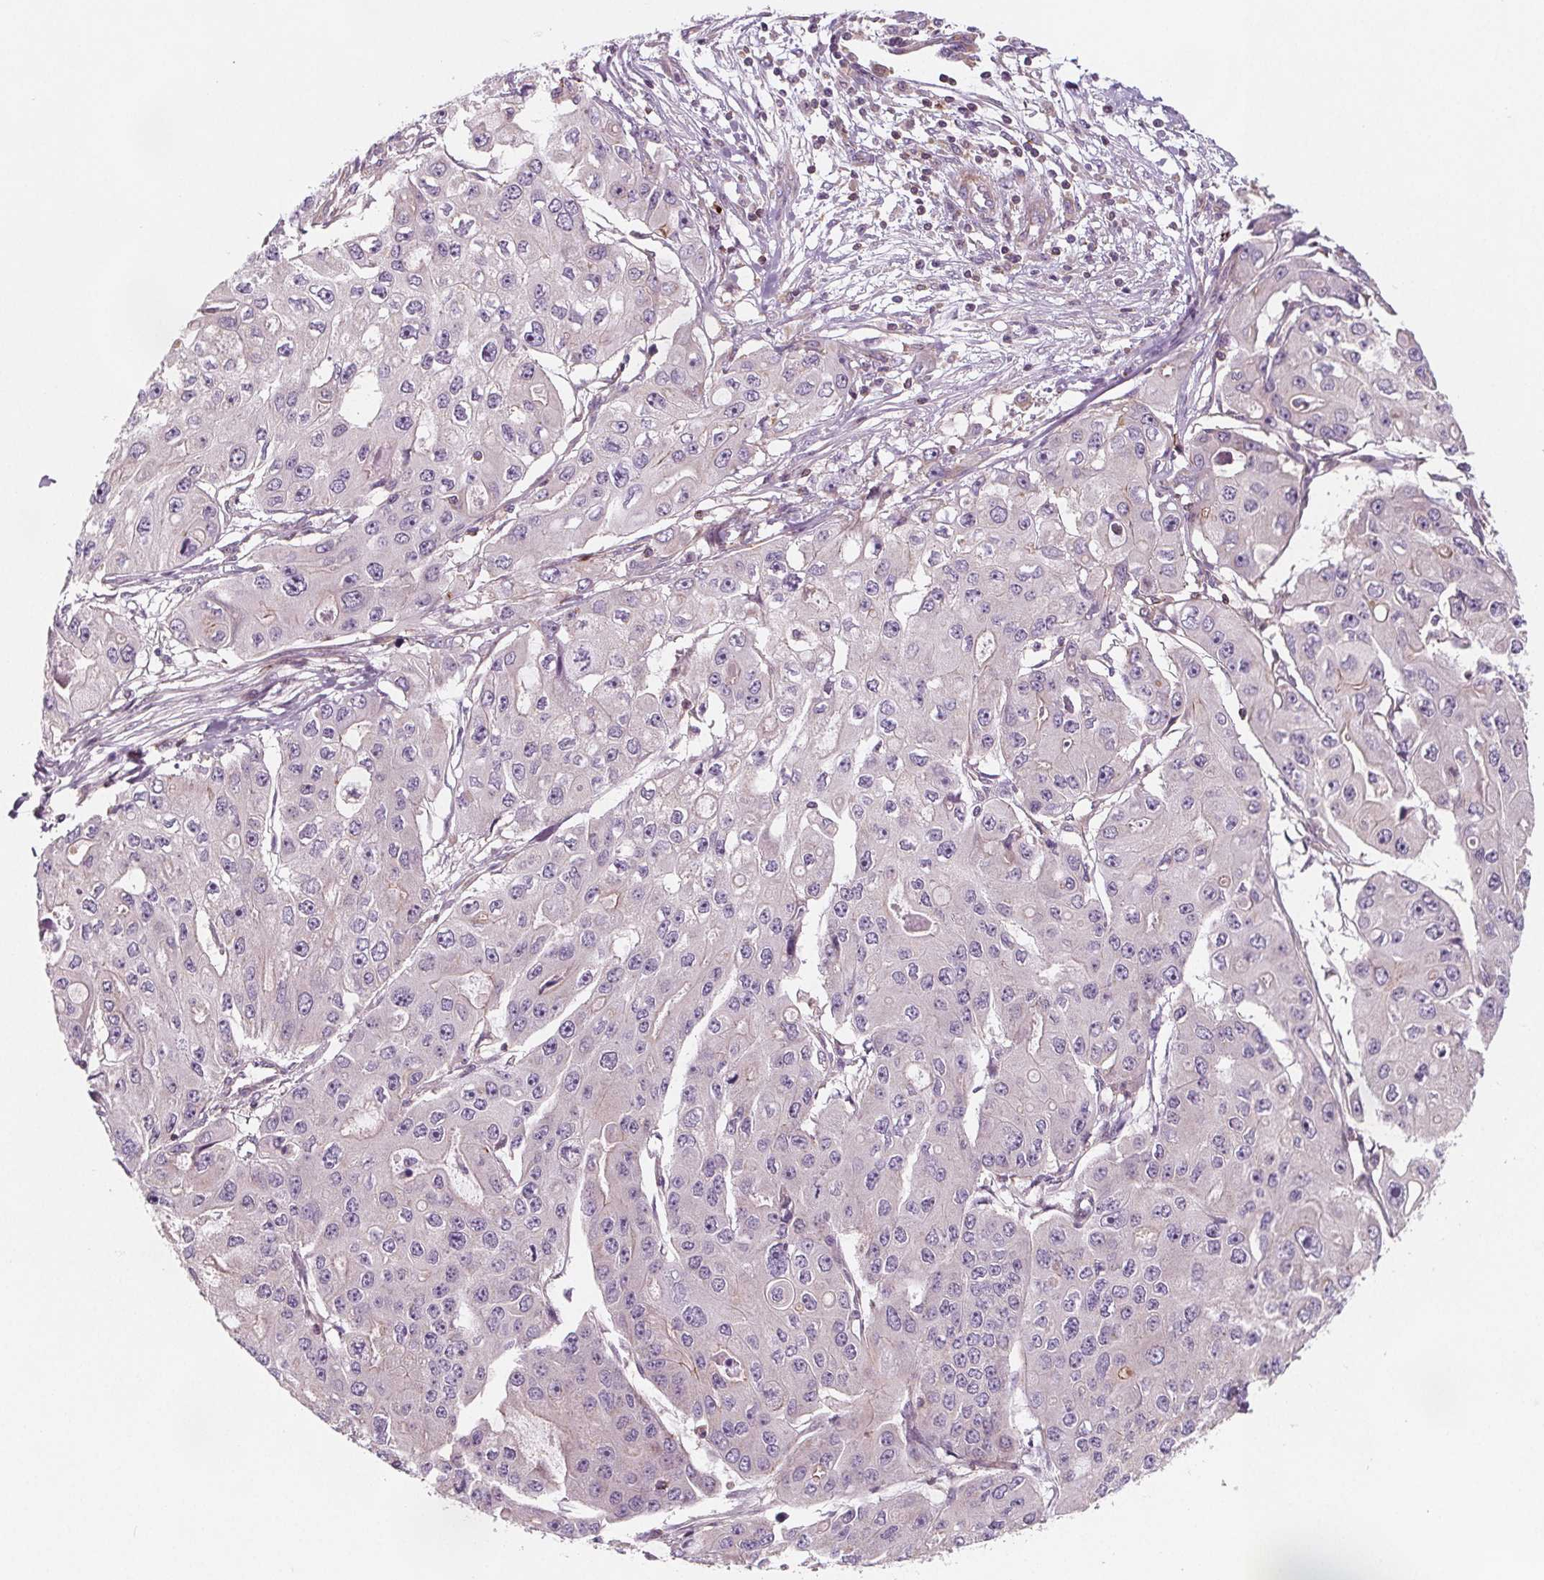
{"staining": {"intensity": "negative", "quantity": "none", "location": "none"}, "tissue": "ovarian cancer", "cell_type": "Tumor cells", "image_type": "cancer", "snomed": [{"axis": "morphology", "description": "Cystadenocarcinoma, serous, NOS"}, {"axis": "topography", "description": "Ovary"}], "caption": "Immunohistochemistry photomicrograph of neoplastic tissue: human ovarian cancer stained with DAB (3,3'-diaminobenzidine) reveals no significant protein staining in tumor cells. (Brightfield microscopy of DAB immunohistochemistry (IHC) at high magnification).", "gene": "ADAM33", "patient": {"sex": "female", "age": 56}}